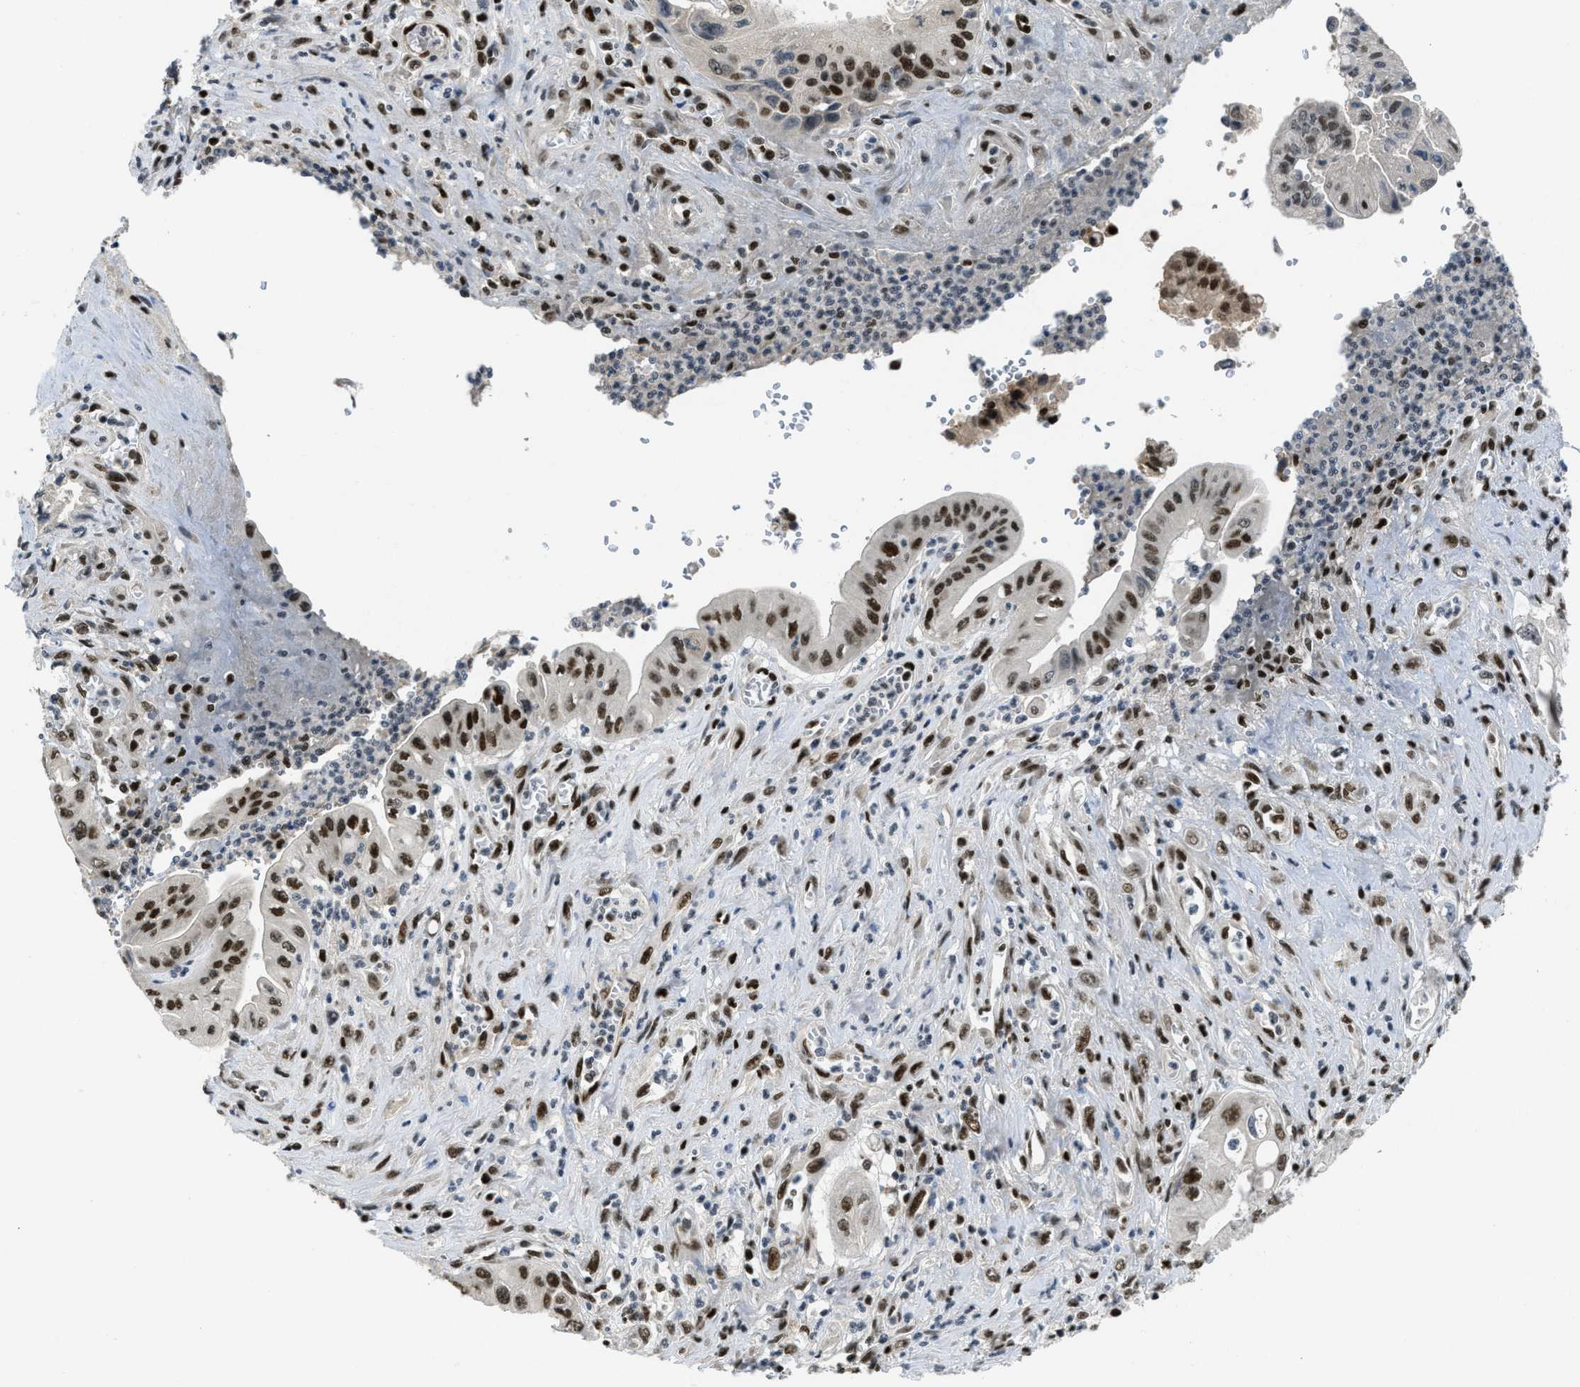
{"staining": {"intensity": "strong", "quantity": ">75%", "location": "nuclear"}, "tissue": "pancreatic cancer", "cell_type": "Tumor cells", "image_type": "cancer", "snomed": [{"axis": "morphology", "description": "Adenocarcinoma, NOS"}, {"axis": "topography", "description": "Pancreas"}], "caption": "The image demonstrates immunohistochemical staining of pancreatic cancer. There is strong nuclear staining is appreciated in approximately >75% of tumor cells. (DAB IHC with brightfield microscopy, high magnification).", "gene": "RFX5", "patient": {"sex": "female", "age": 73}}